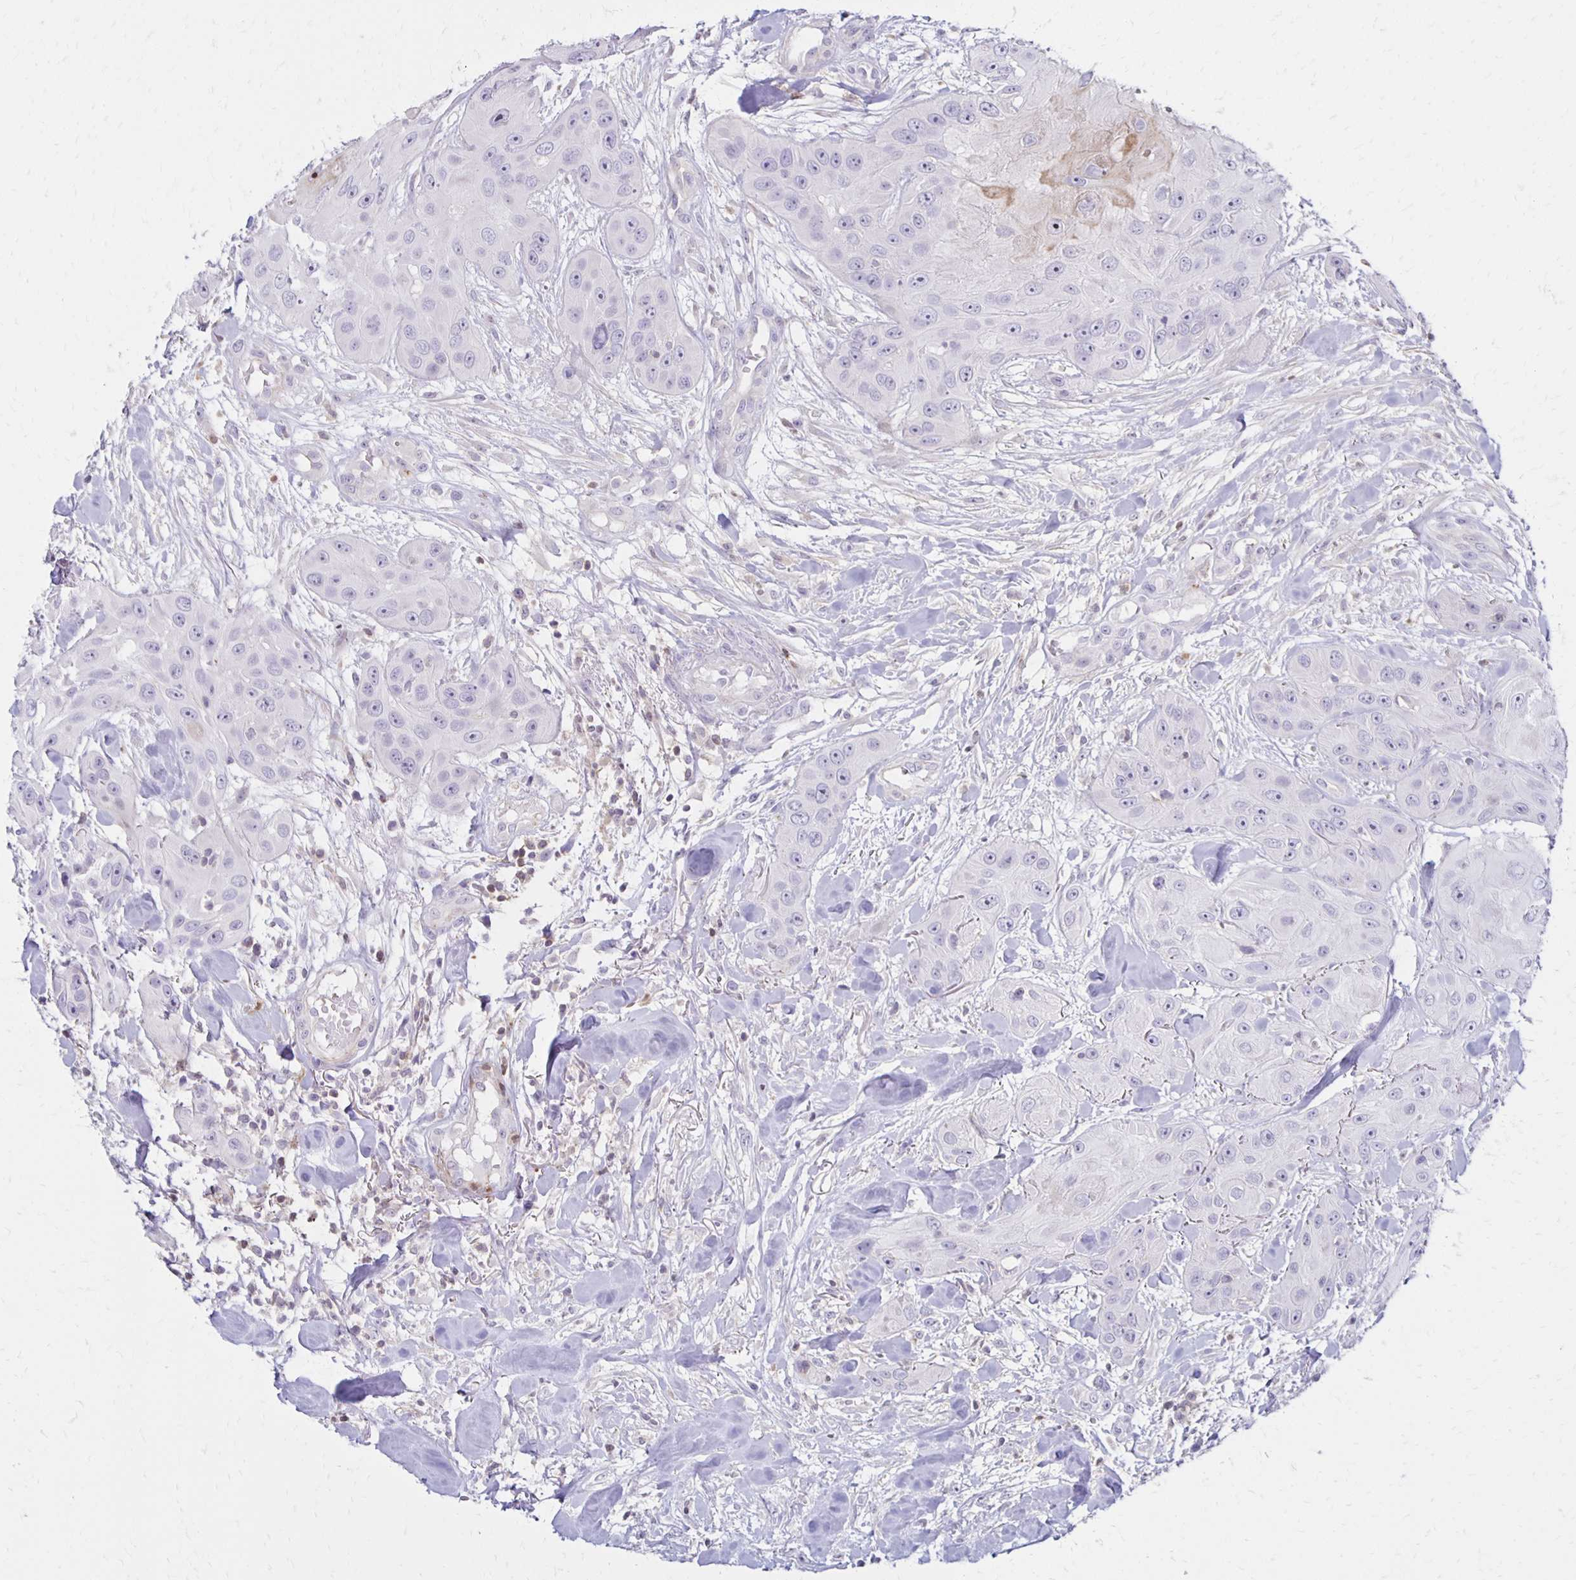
{"staining": {"intensity": "negative", "quantity": "none", "location": "none"}, "tissue": "head and neck cancer", "cell_type": "Tumor cells", "image_type": "cancer", "snomed": [{"axis": "morphology", "description": "Squamous cell carcinoma, NOS"}, {"axis": "topography", "description": "Oral tissue"}, {"axis": "topography", "description": "Head-Neck"}], "caption": "Human head and neck cancer (squamous cell carcinoma) stained for a protein using immunohistochemistry exhibits no expression in tumor cells.", "gene": "CCL21", "patient": {"sex": "male", "age": 77}}